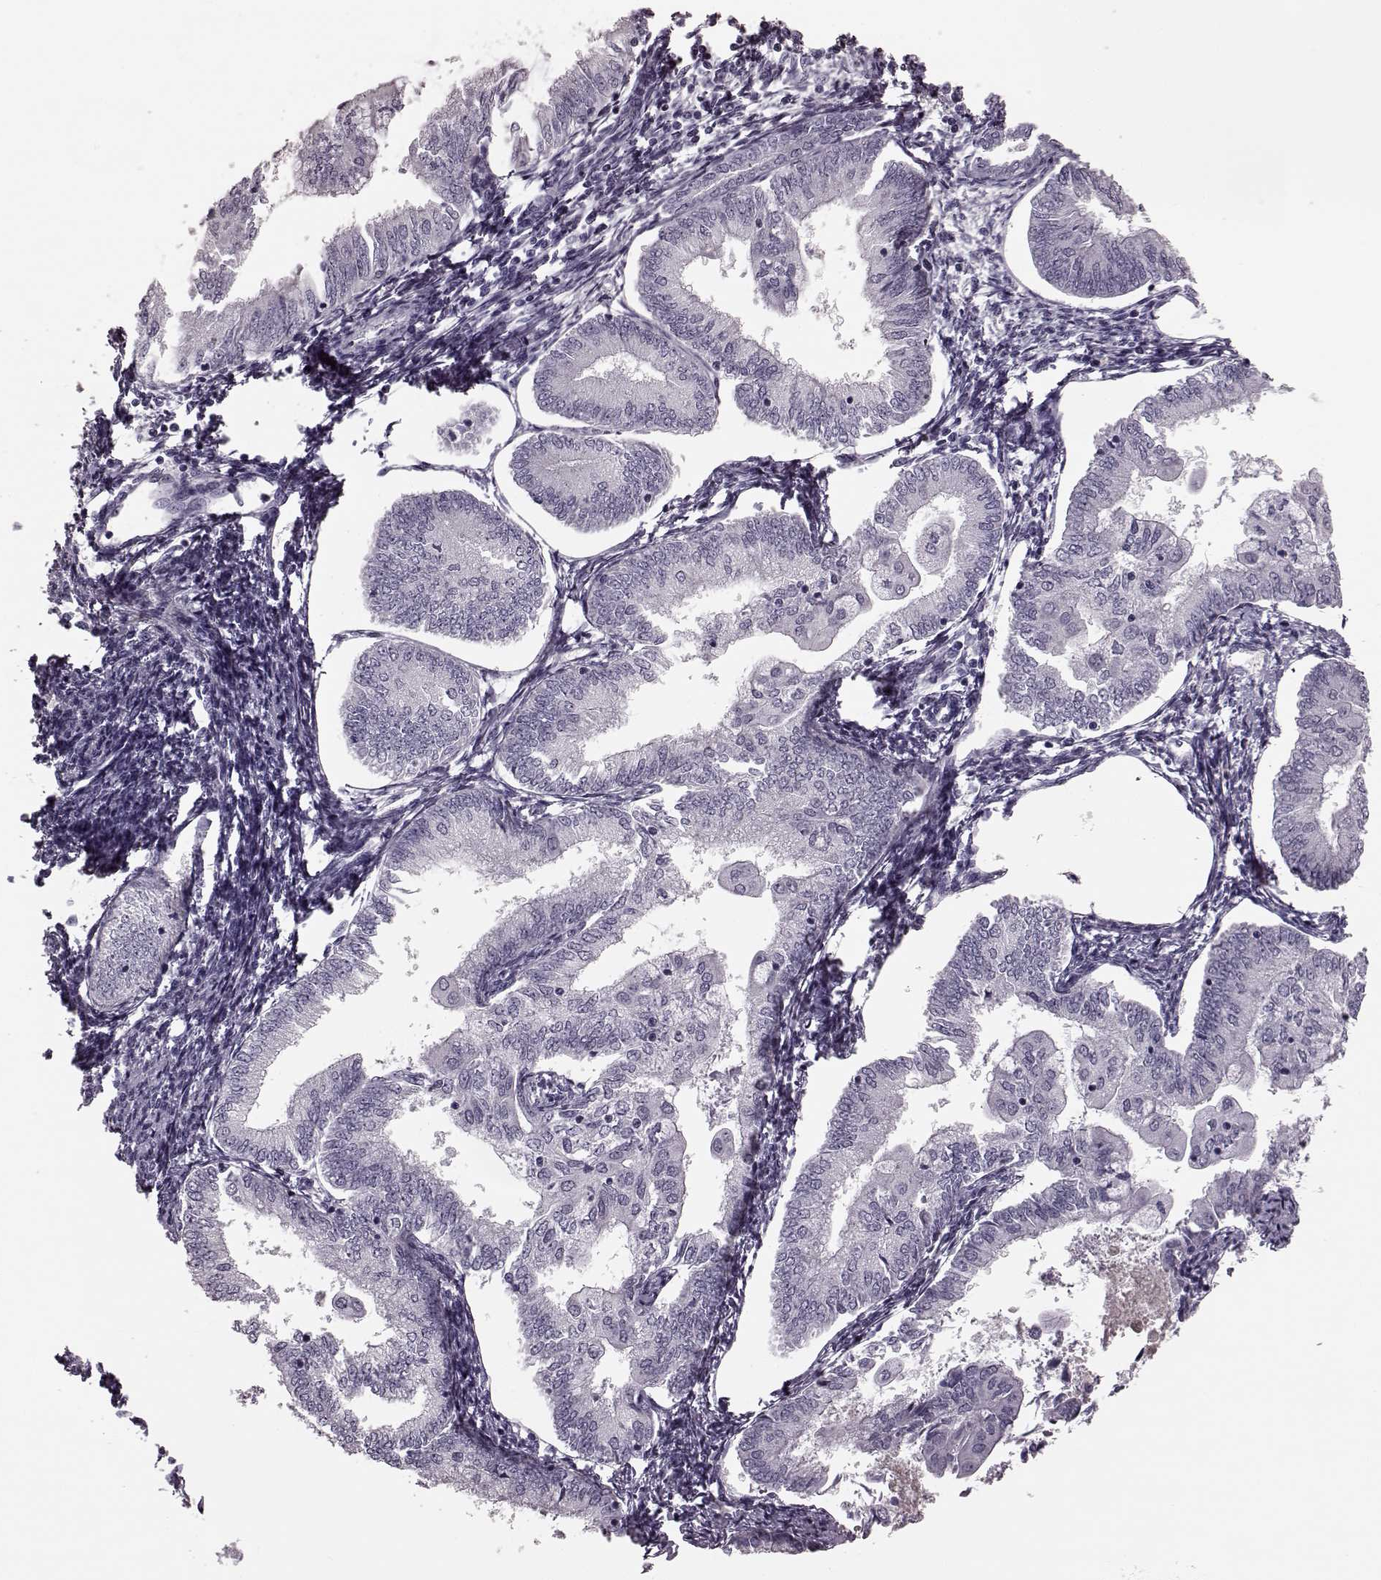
{"staining": {"intensity": "negative", "quantity": "none", "location": "none"}, "tissue": "endometrial cancer", "cell_type": "Tumor cells", "image_type": "cancer", "snomed": [{"axis": "morphology", "description": "Adenocarcinoma, NOS"}, {"axis": "topography", "description": "Endometrium"}], "caption": "Endometrial adenocarcinoma was stained to show a protein in brown. There is no significant positivity in tumor cells.", "gene": "TRPM1", "patient": {"sex": "female", "age": 55}}